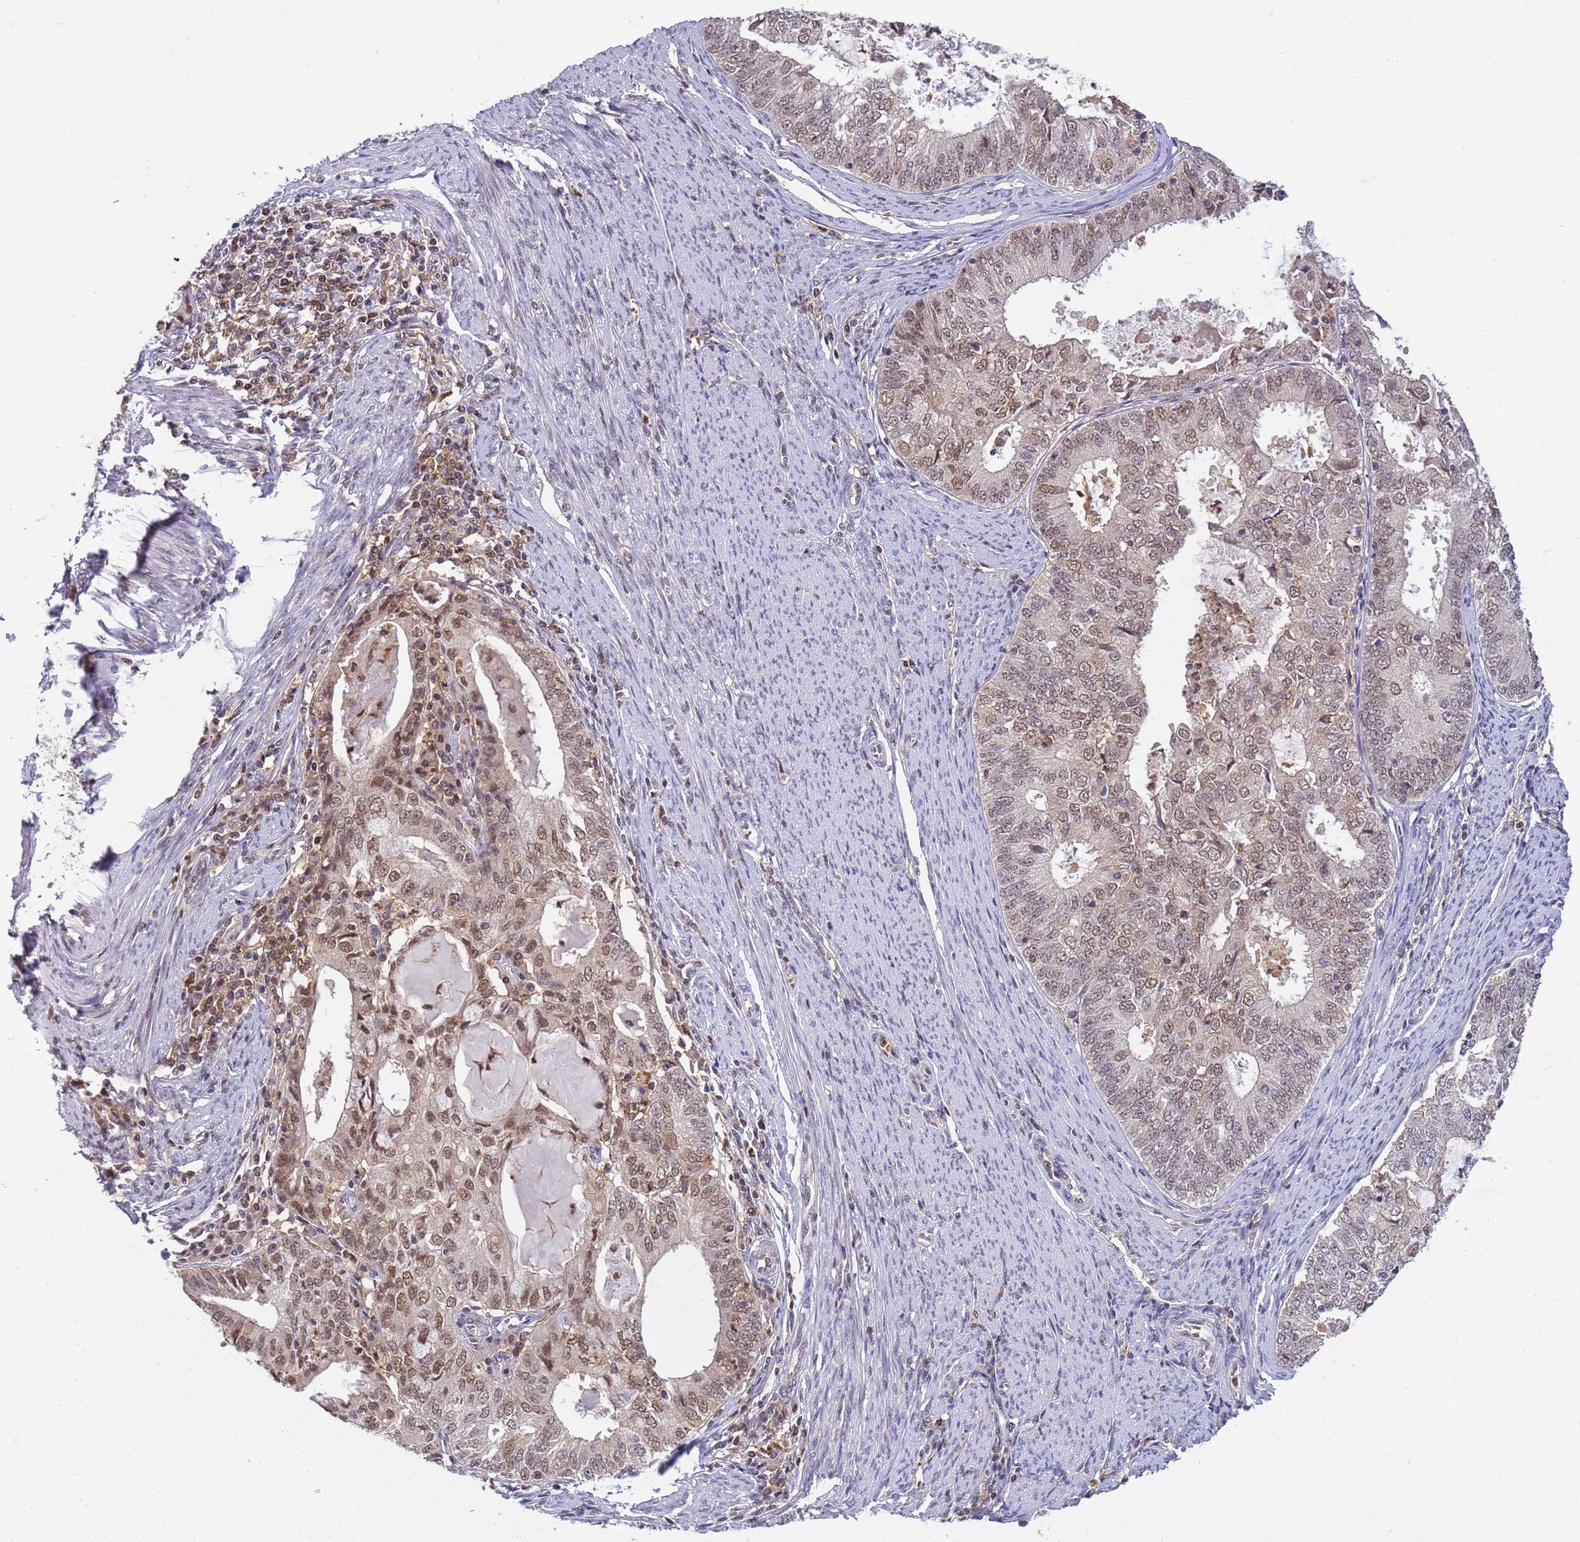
{"staining": {"intensity": "moderate", "quantity": "<25%", "location": "nuclear"}, "tissue": "endometrial cancer", "cell_type": "Tumor cells", "image_type": "cancer", "snomed": [{"axis": "morphology", "description": "Adenocarcinoma, NOS"}, {"axis": "topography", "description": "Endometrium"}], "caption": "Endometrial cancer stained with a brown dye shows moderate nuclear positive staining in about <25% of tumor cells.", "gene": "CD53", "patient": {"sex": "female", "age": 57}}